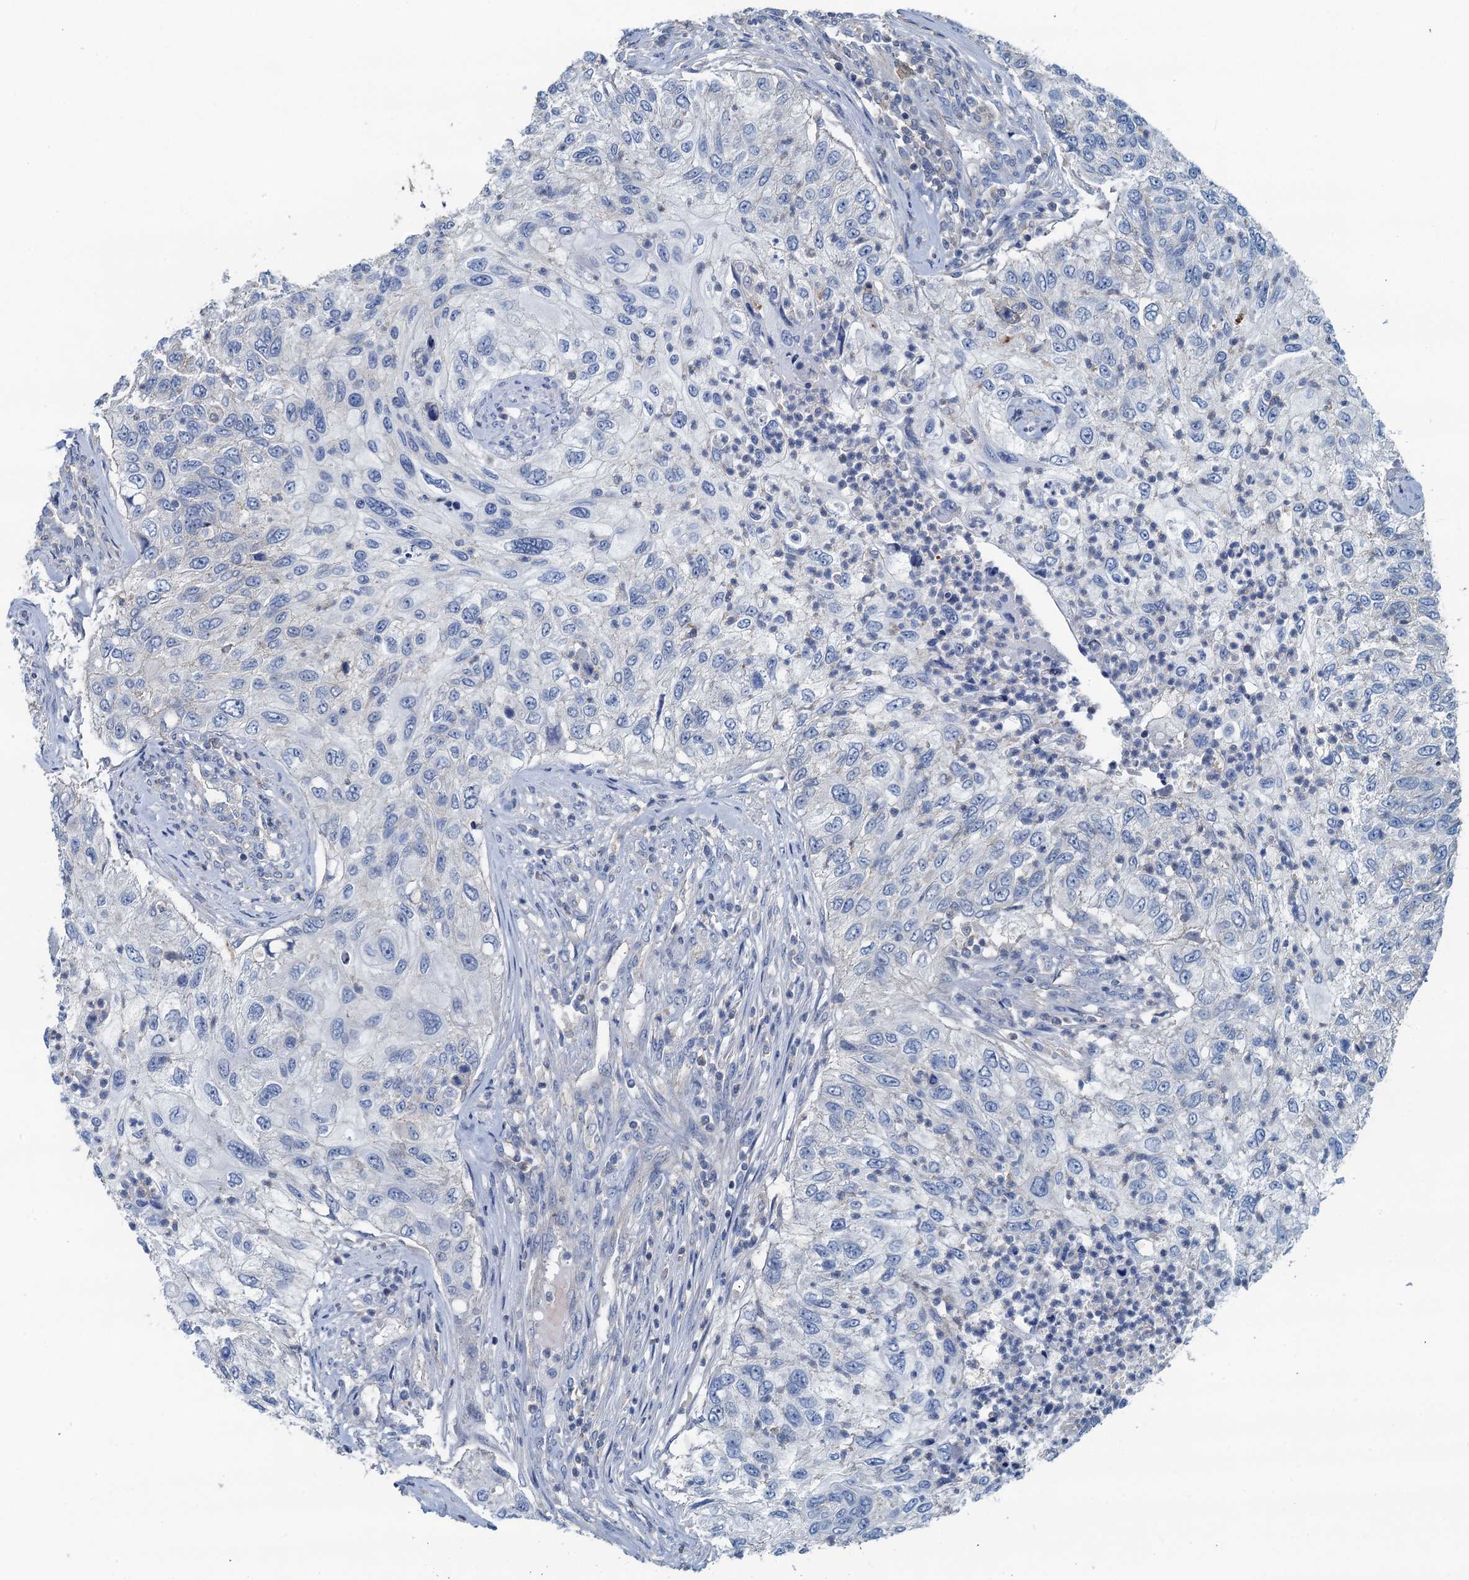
{"staining": {"intensity": "negative", "quantity": "none", "location": "none"}, "tissue": "urothelial cancer", "cell_type": "Tumor cells", "image_type": "cancer", "snomed": [{"axis": "morphology", "description": "Urothelial carcinoma, High grade"}, {"axis": "topography", "description": "Urinary bladder"}], "caption": "The histopathology image exhibits no staining of tumor cells in high-grade urothelial carcinoma. (Brightfield microscopy of DAB immunohistochemistry (IHC) at high magnification).", "gene": "THAP10", "patient": {"sex": "female", "age": 60}}